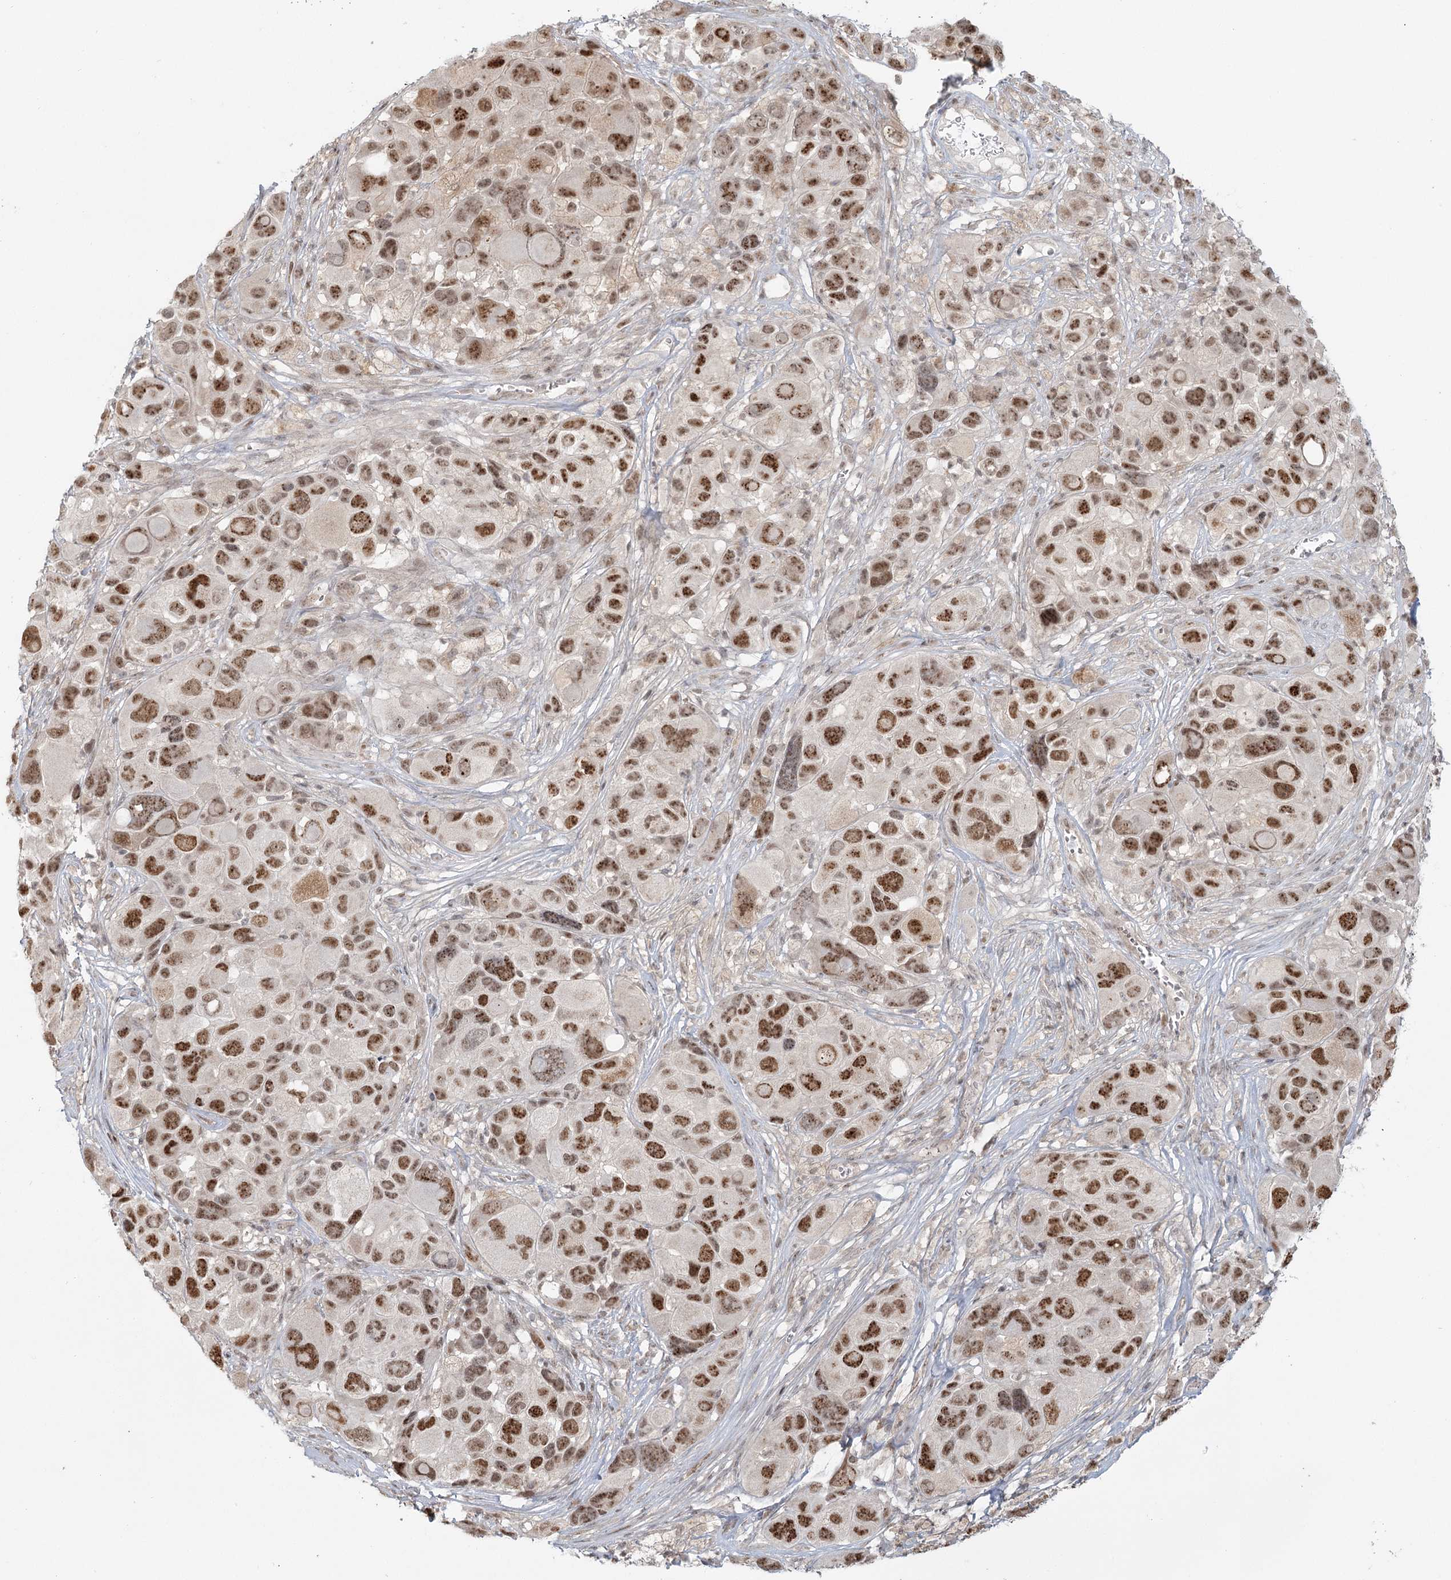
{"staining": {"intensity": "moderate", "quantity": ">75%", "location": "nuclear"}, "tissue": "melanoma", "cell_type": "Tumor cells", "image_type": "cancer", "snomed": [{"axis": "morphology", "description": "Malignant melanoma, NOS"}, {"axis": "topography", "description": "Skin of trunk"}], "caption": "This is an image of immunohistochemistry staining of malignant melanoma, which shows moderate staining in the nuclear of tumor cells.", "gene": "R3HCC1L", "patient": {"sex": "male", "age": 71}}